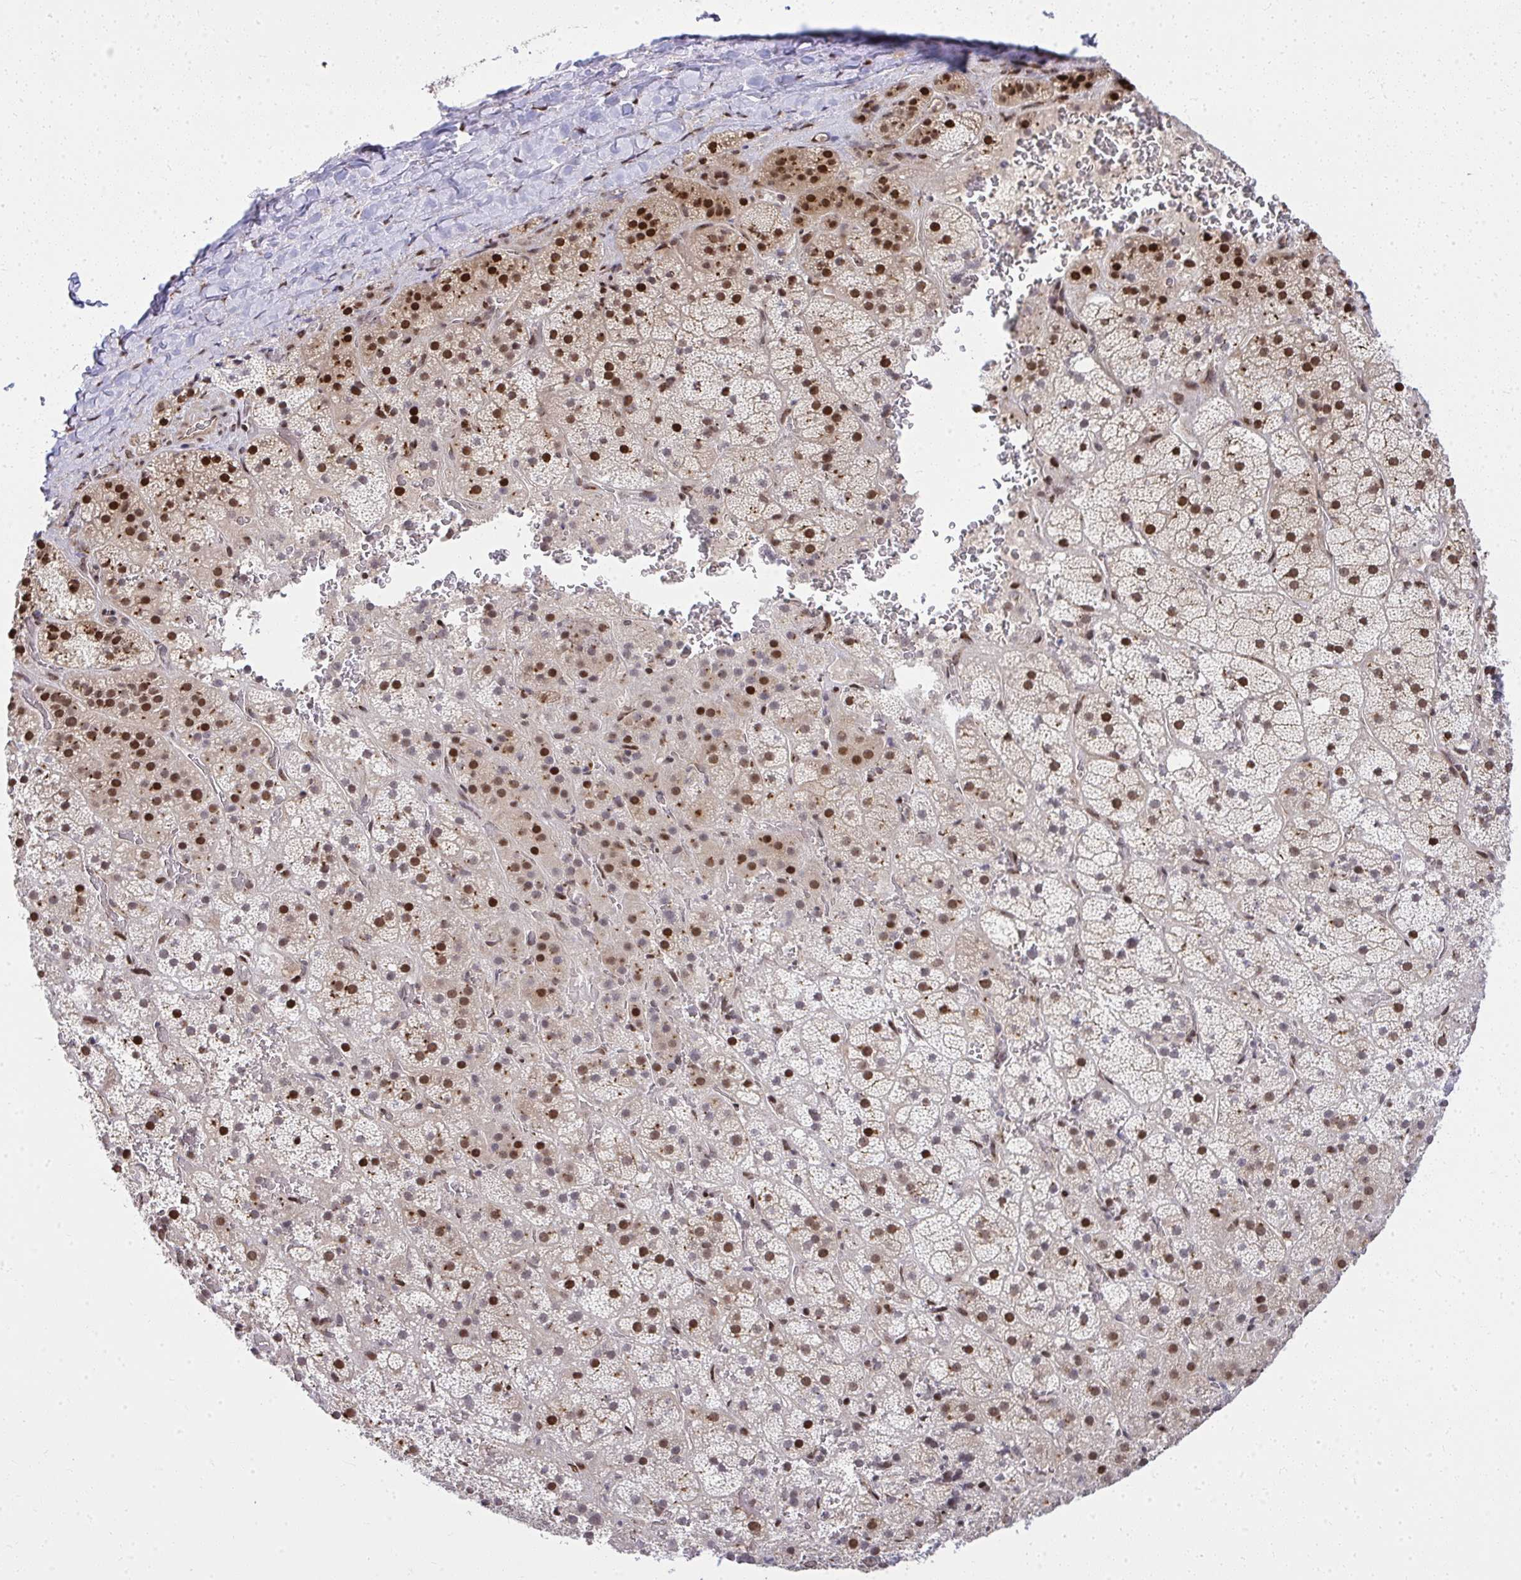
{"staining": {"intensity": "strong", "quantity": ">75%", "location": "cytoplasmic/membranous,nuclear"}, "tissue": "adrenal gland", "cell_type": "Glandular cells", "image_type": "normal", "snomed": [{"axis": "morphology", "description": "Normal tissue, NOS"}, {"axis": "topography", "description": "Adrenal gland"}], "caption": "Protein staining of benign adrenal gland demonstrates strong cytoplasmic/membranous,nuclear expression in about >75% of glandular cells.", "gene": "PIGY", "patient": {"sex": "male", "age": 57}}